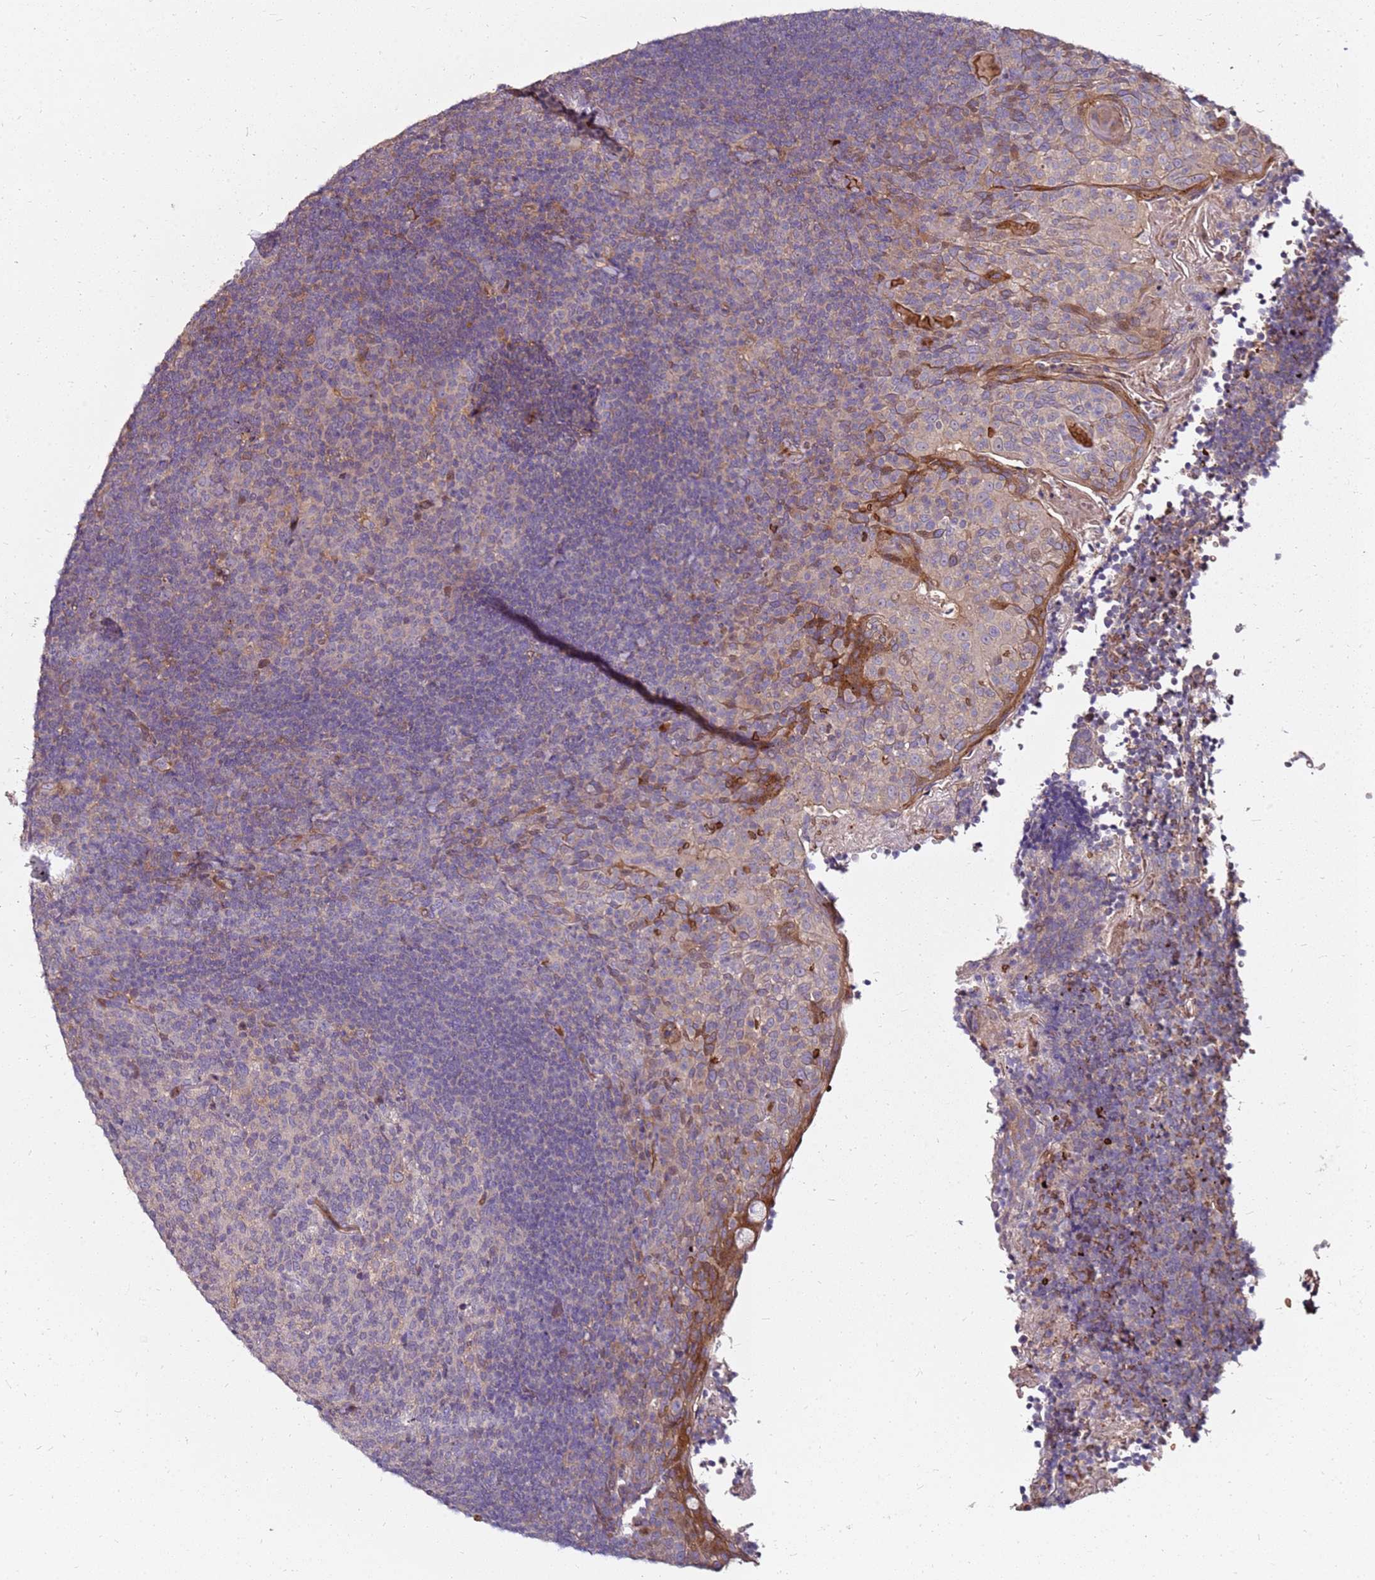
{"staining": {"intensity": "moderate", "quantity": "<25%", "location": "nuclear"}, "tissue": "tonsil", "cell_type": "Germinal center cells", "image_type": "normal", "snomed": [{"axis": "morphology", "description": "Normal tissue, NOS"}, {"axis": "topography", "description": "Tonsil"}], "caption": "Moderate nuclear protein positivity is appreciated in about <25% of germinal center cells in tonsil.", "gene": "RNF11", "patient": {"sex": "female", "age": 10}}